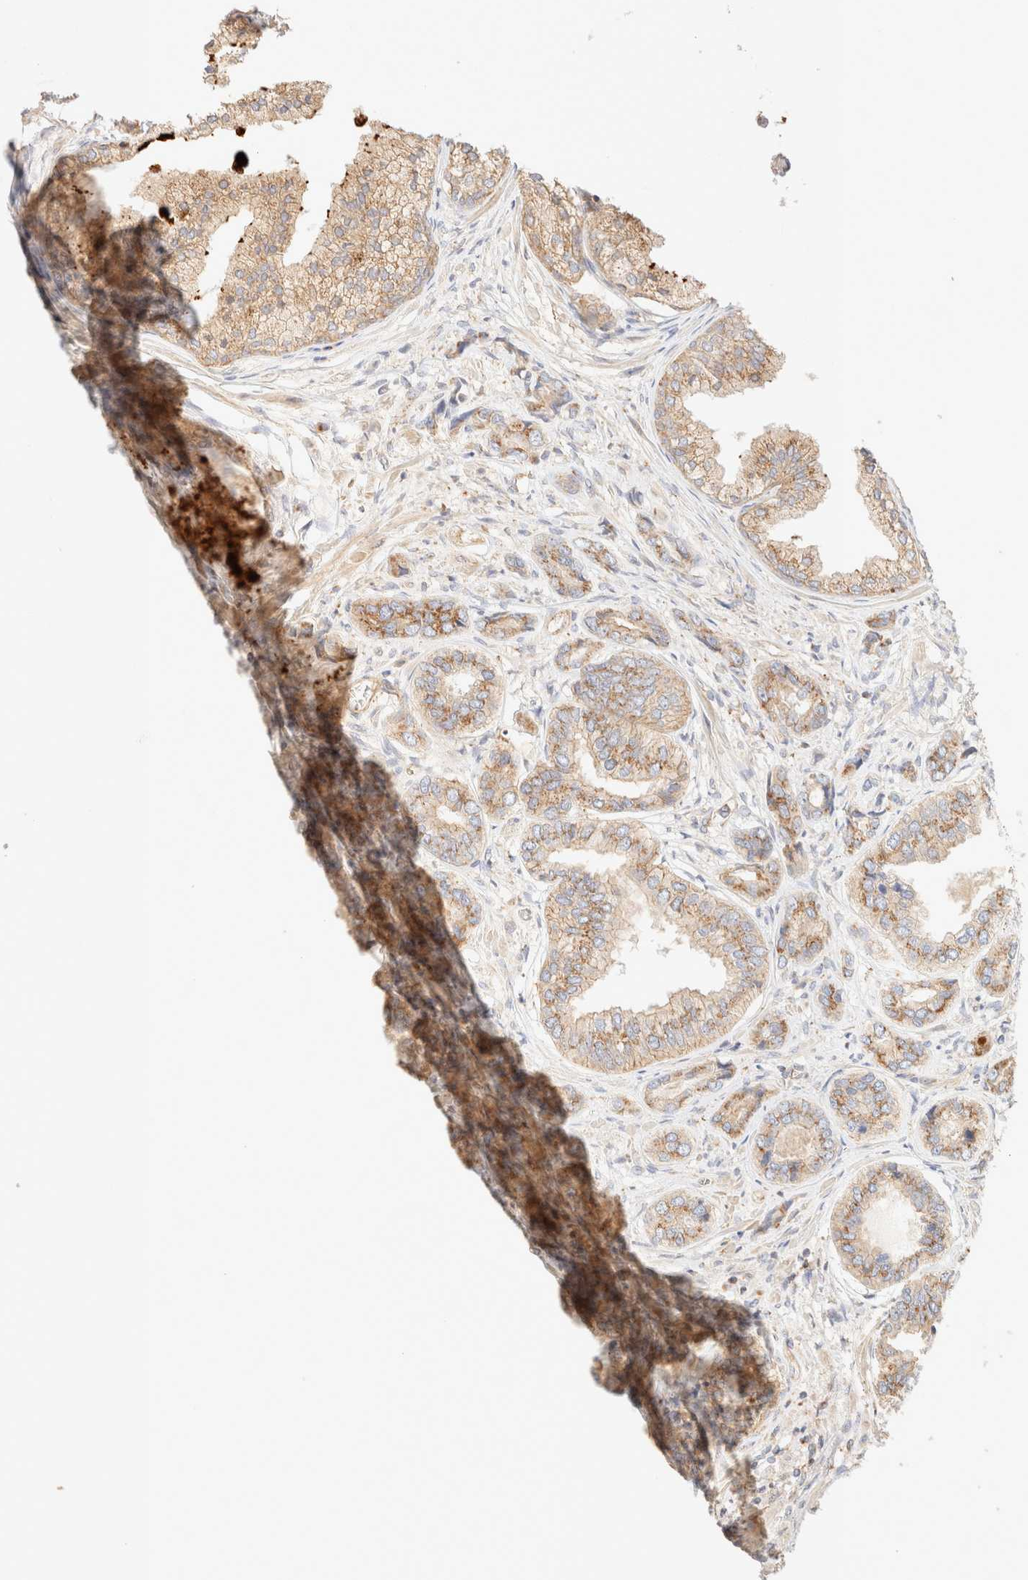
{"staining": {"intensity": "moderate", "quantity": ">75%", "location": "cytoplasmic/membranous"}, "tissue": "prostate cancer", "cell_type": "Tumor cells", "image_type": "cancer", "snomed": [{"axis": "morphology", "description": "Adenocarcinoma, High grade"}, {"axis": "topography", "description": "Prostate"}], "caption": "Immunohistochemistry (IHC) of human prostate cancer (adenocarcinoma (high-grade)) exhibits medium levels of moderate cytoplasmic/membranous expression in about >75% of tumor cells.", "gene": "MYO10", "patient": {"sex": "male", "age": 61}}